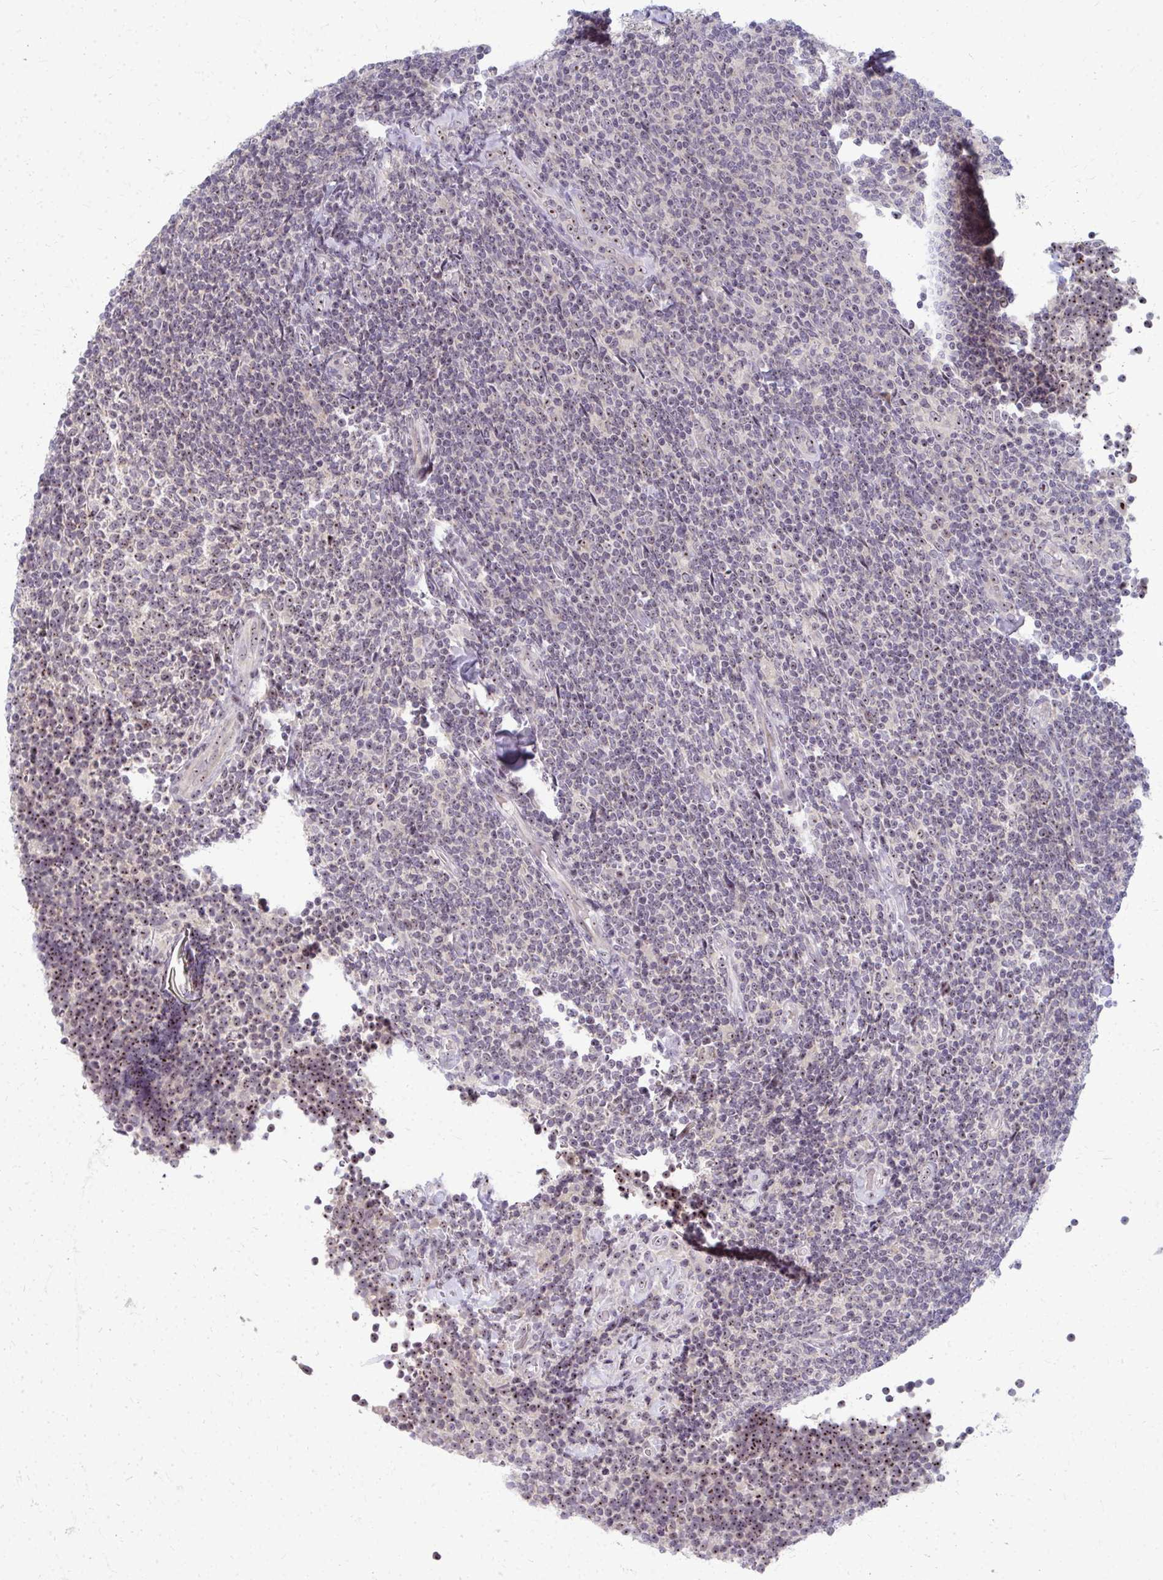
{"staining": {"intensity": "weak", "quantity": ">75%", "location": "nuclear"}, "tissue": "lymphoma", "cell_type": "Tumor cells", "image_type": "cancer", "snomed": [{"axis": "morphology", "description": "Malignant lymphoma, non-Hodgkin's type, Low grade"}, {"axis": "topography", "description": "Lymph node"}], "caption": "DAB (3,3'-diaminobenzidine) immunohistochemical staining of low-grade malignant lymphoma, non-Hodgkin's type demonstrates weak nuclear protein staining in approximately >75% of tumor cells.", "gene": "NUDT16", "patient": {"sex": "male", "age": 52}}